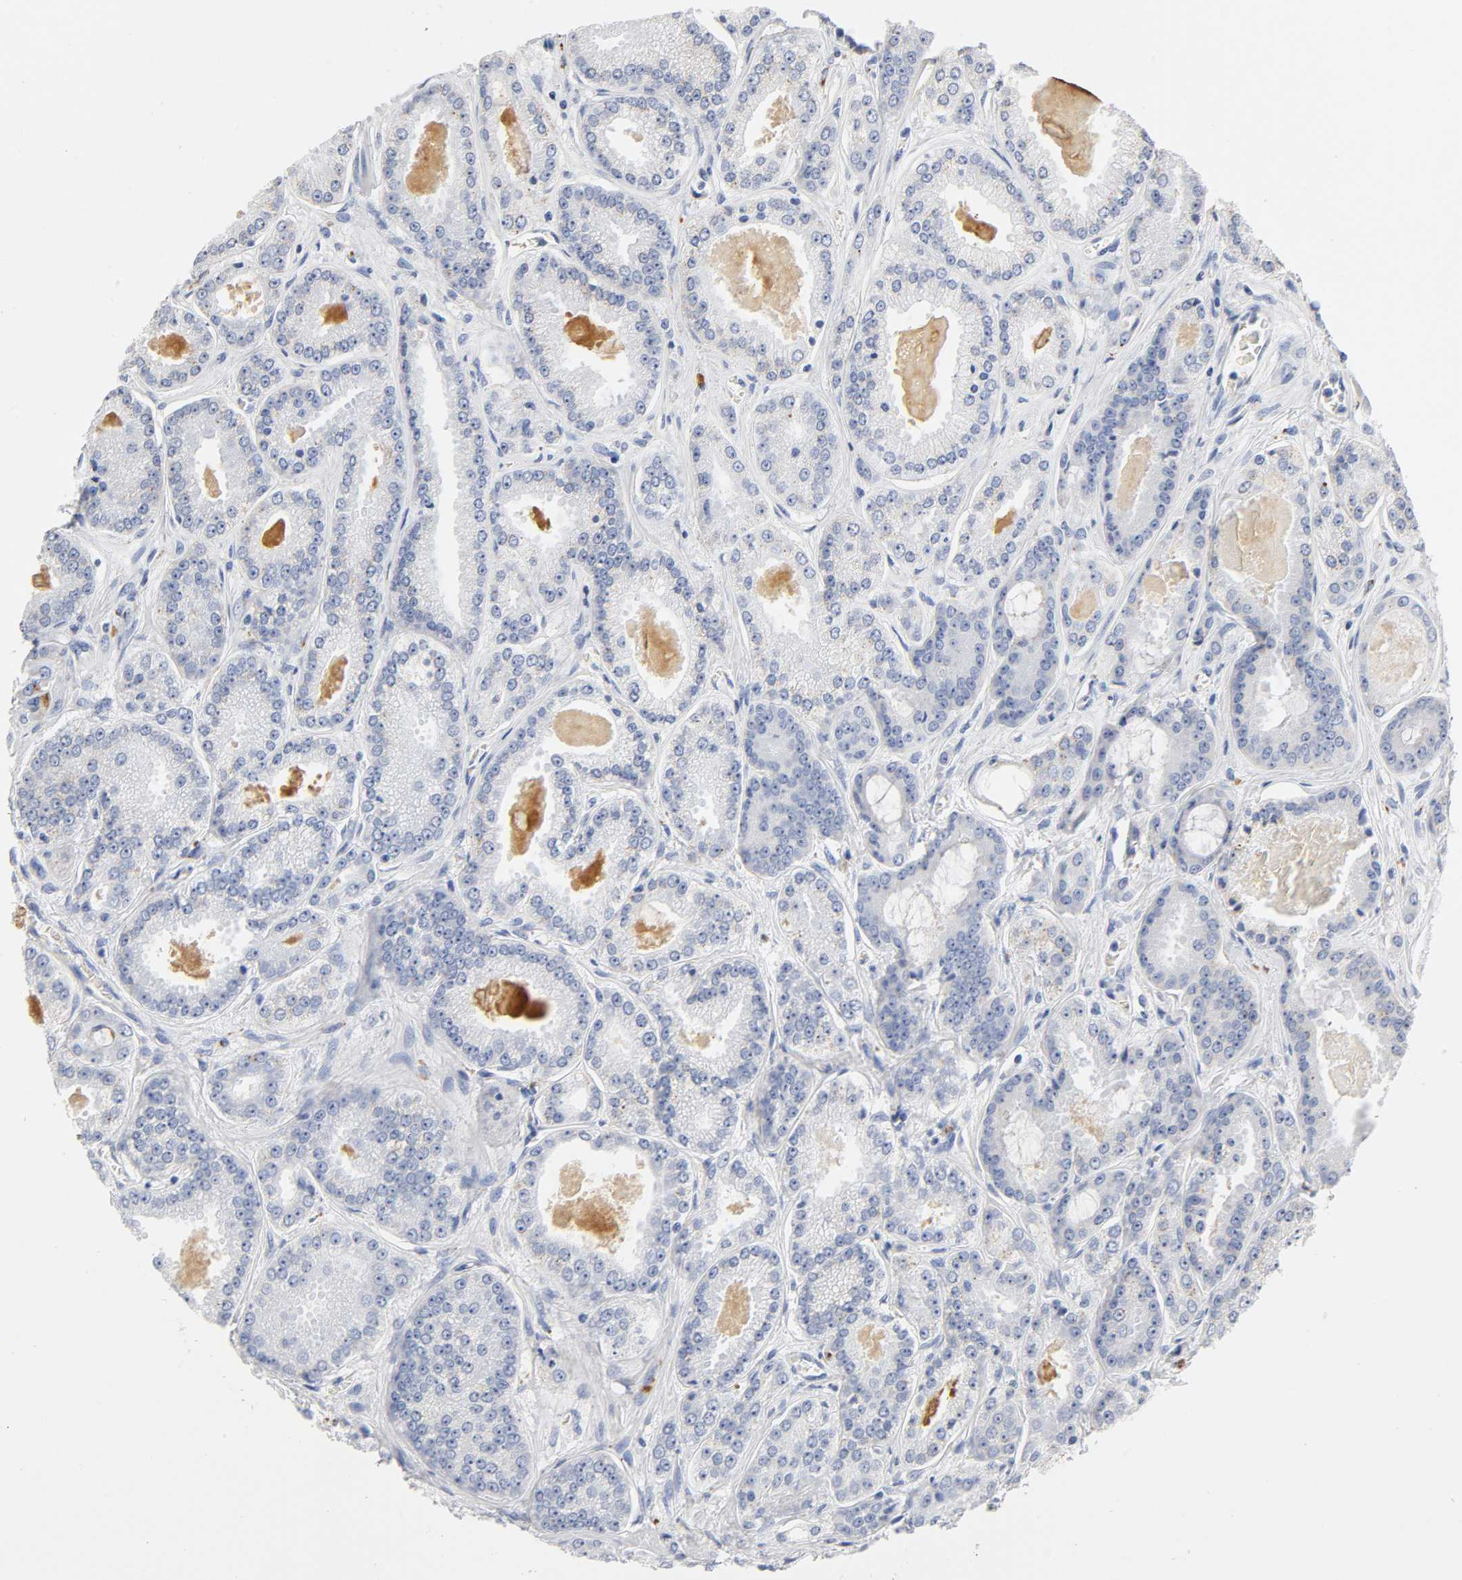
{"staining": {"intensity": "negative", "quantity": "none", "location": "none"}, "tissue": "prostate cancer", "cell_type": "Tumor cells", "image_type": "cancer", "snomed": [{"axis": "morphology", "description": "Adenocarcinoma, Low grade"}, {"axis": "topography", "description": "Prostate"}], "caption": "Tumor cells show no significant protein positivity in adenocarcinoma (low-grade) (prostate). (Brightfield microscopy of DAB (3,3'-diaminobenzidine) immunohistochemistry at high magnification).", "gene": "PLP1", "patient": {"sex": "male", "age": 59}}